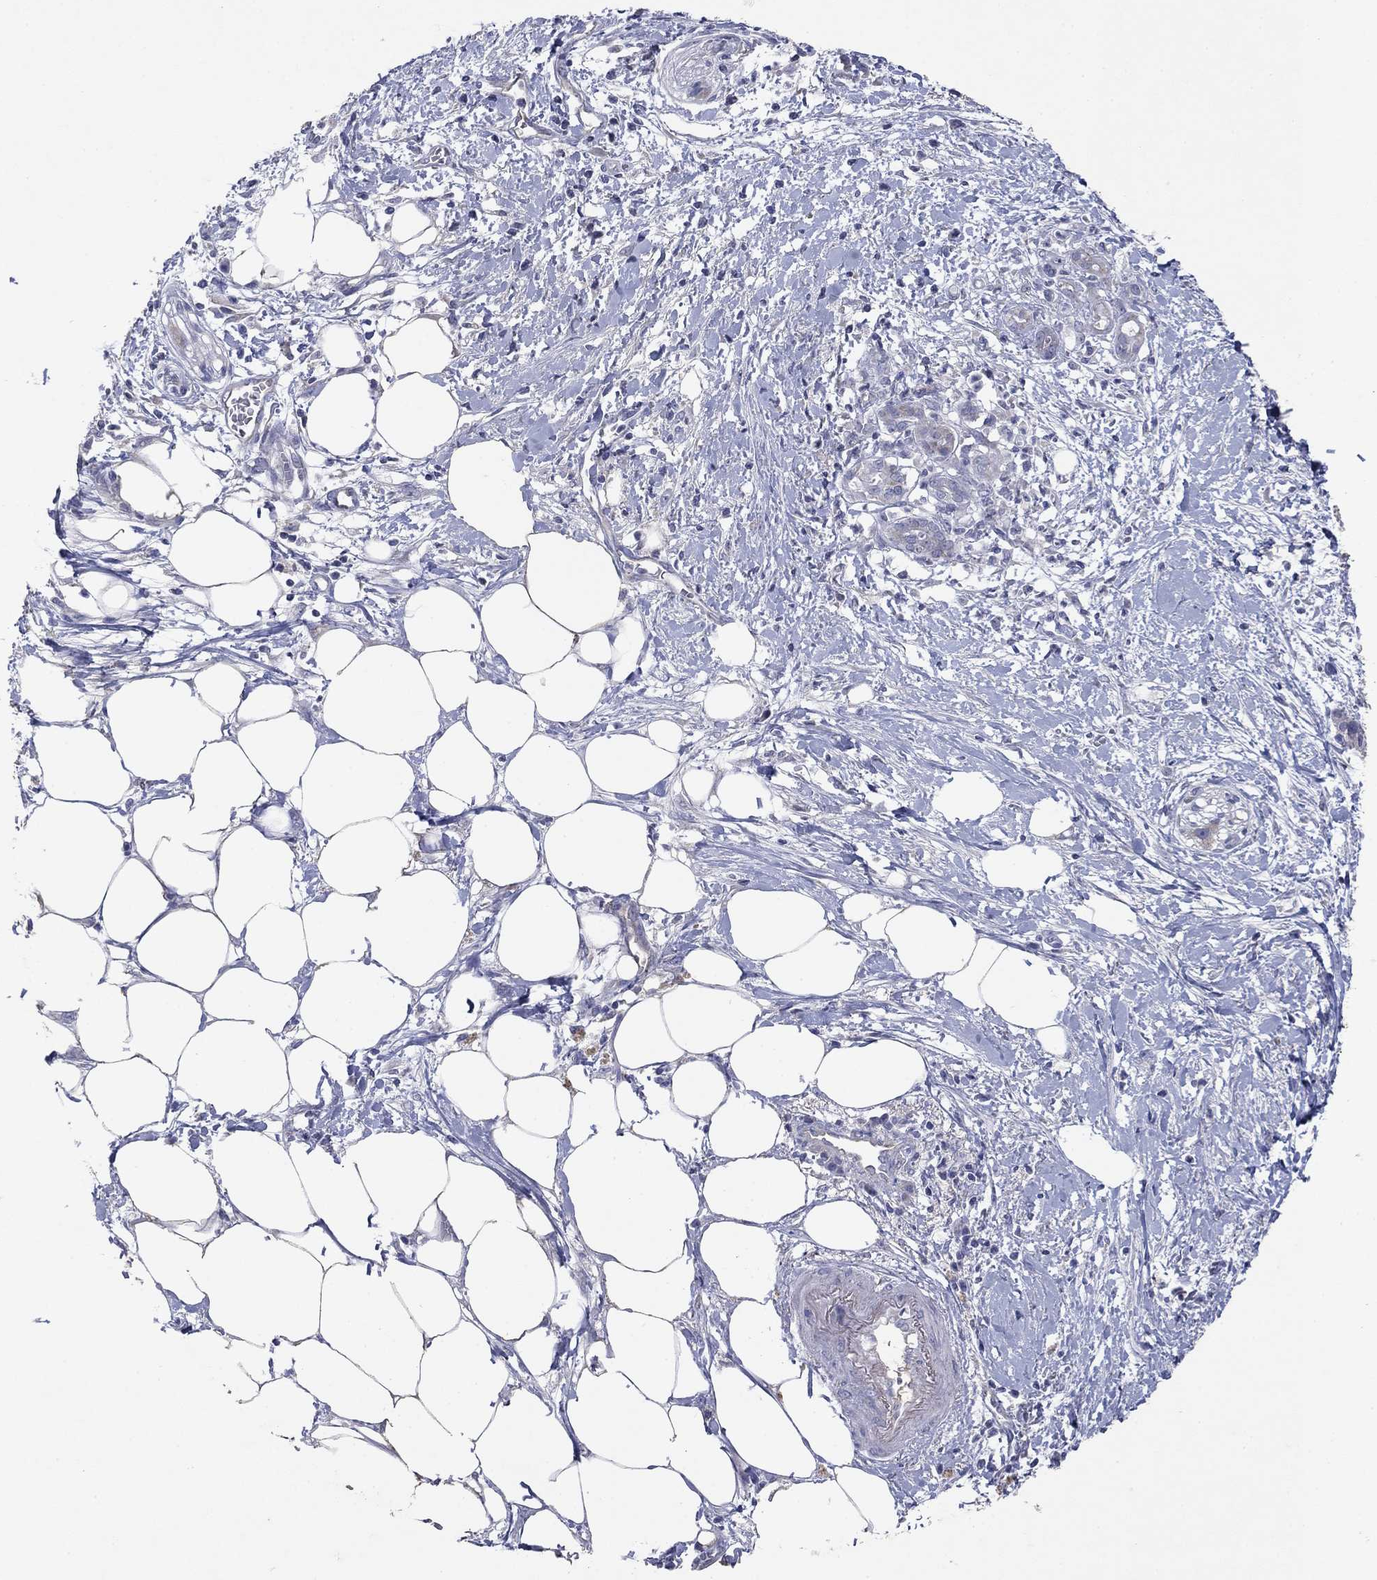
{"staining": {"intensity": "negative", "quantity": "none", "location": "none"}, "tissue": "pancreatic cancer", "cell_type": "Tumor cells", "image_type": "cancer", "snomed": [{"axis": "morphology", "description": "Adenocarcinoma, NOS"}, {"axis": "topography", "description": "Pancreas"}], "caption": "IHC image of human adenocarcinoma (pancreatic) stained for a protein (brown), which exhibits no expression in tumor cells.", "gene": "PTGDS", "patient": {"sex": "male", "age": 72}}